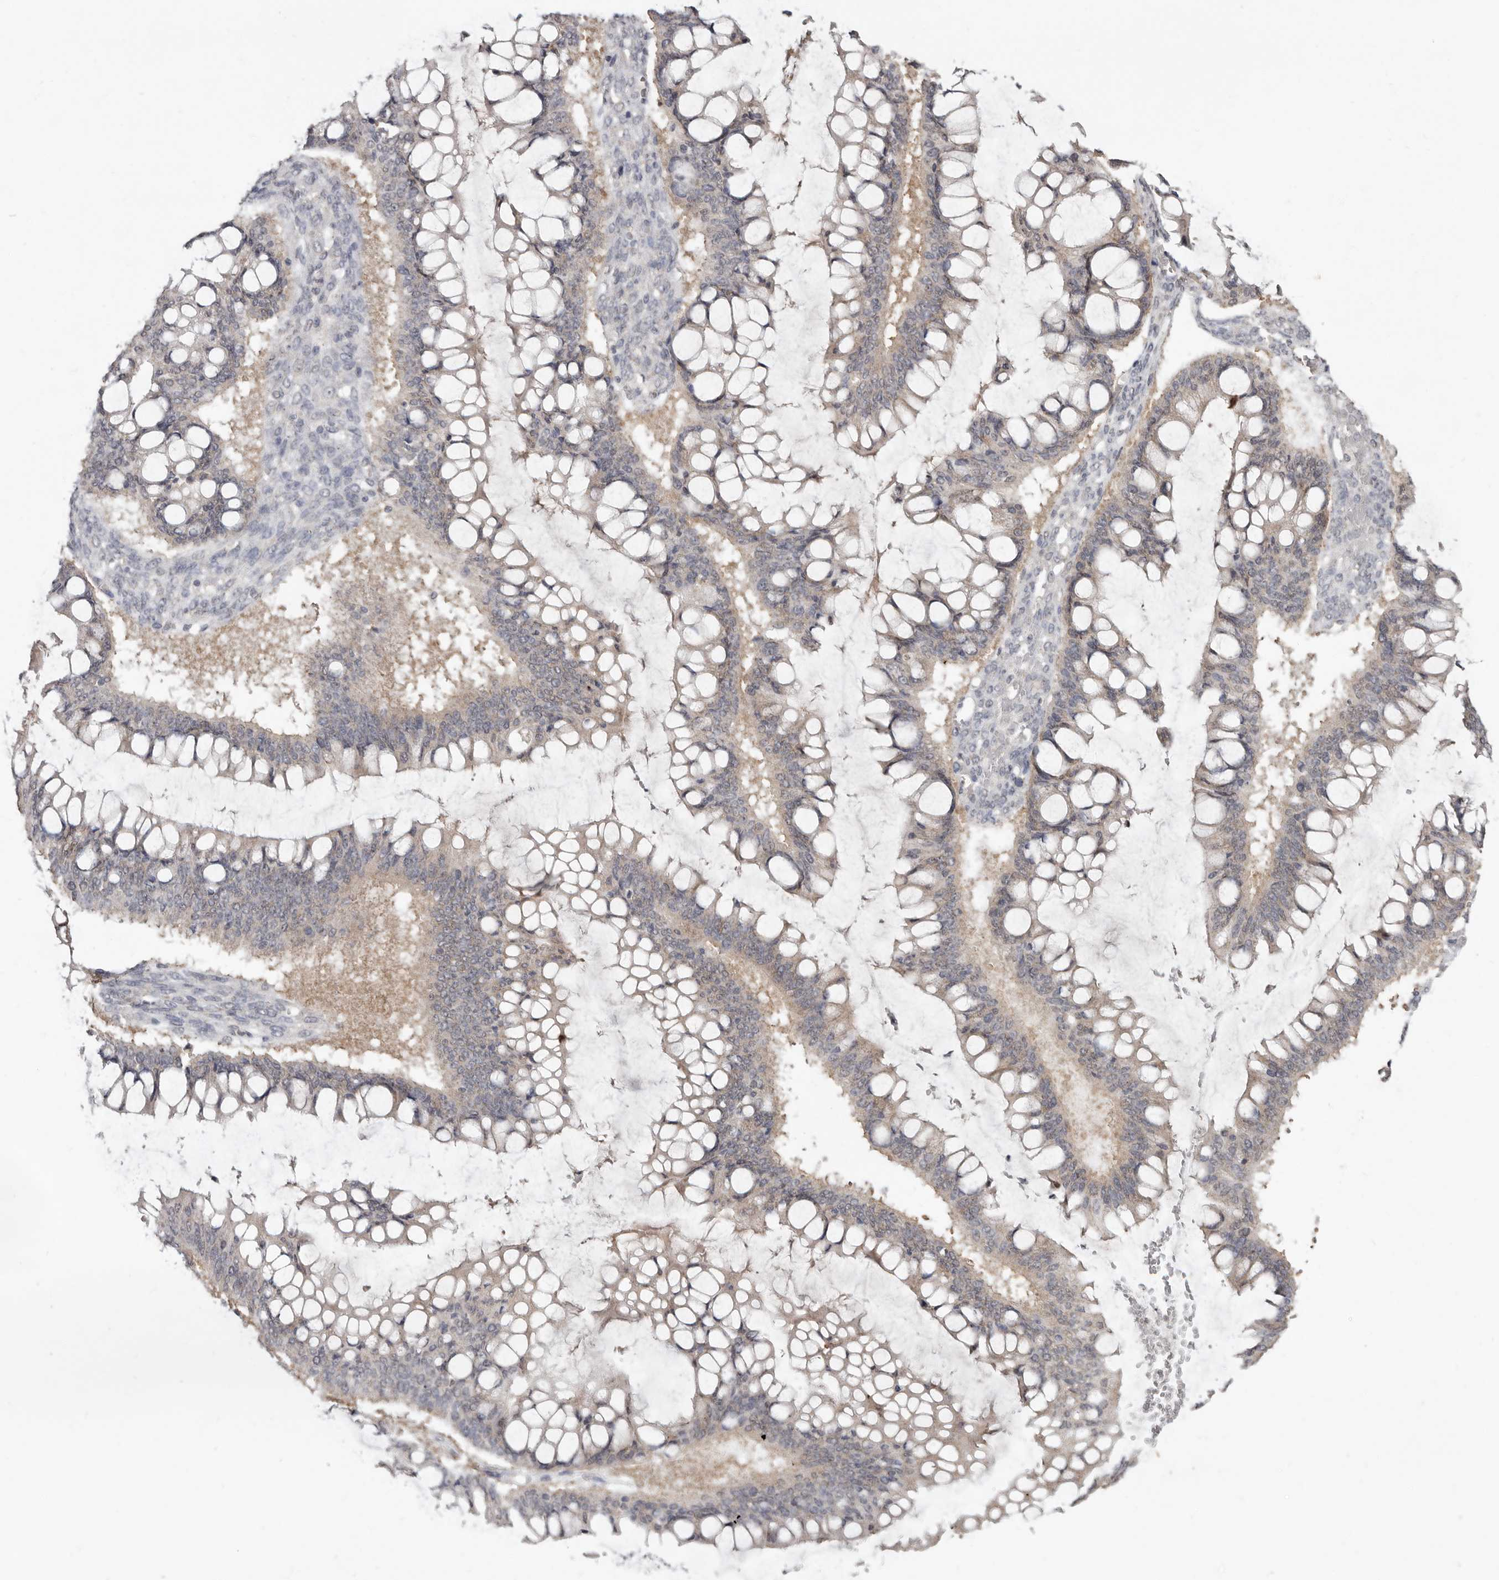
{"staining": {"intensity": "weak", "quantity": "25%-75%", "location": "cytoplasmic/membranous"}, "tissue": "ovarian cancer", "cell_type": "Tumor cells", "image_type": "cancer", "snomed": [{"axis": "morphology", "description": "Cystadenocarcinoma, mucinous, NOS"}, {"axis": "topography", "description": "Ovary"}], "caption": "Ovarian cancer (mucinous cystadenocarcinoma) stained with DAB (3,3'-diaminobenzidine) immunohistochemistry exhibits low levels of weak cytoplasmic/membranous expression in about 25%-75% of tumor cells.", "gene": "LINGO2", "patient": {"sex": "female", "age": 73}}